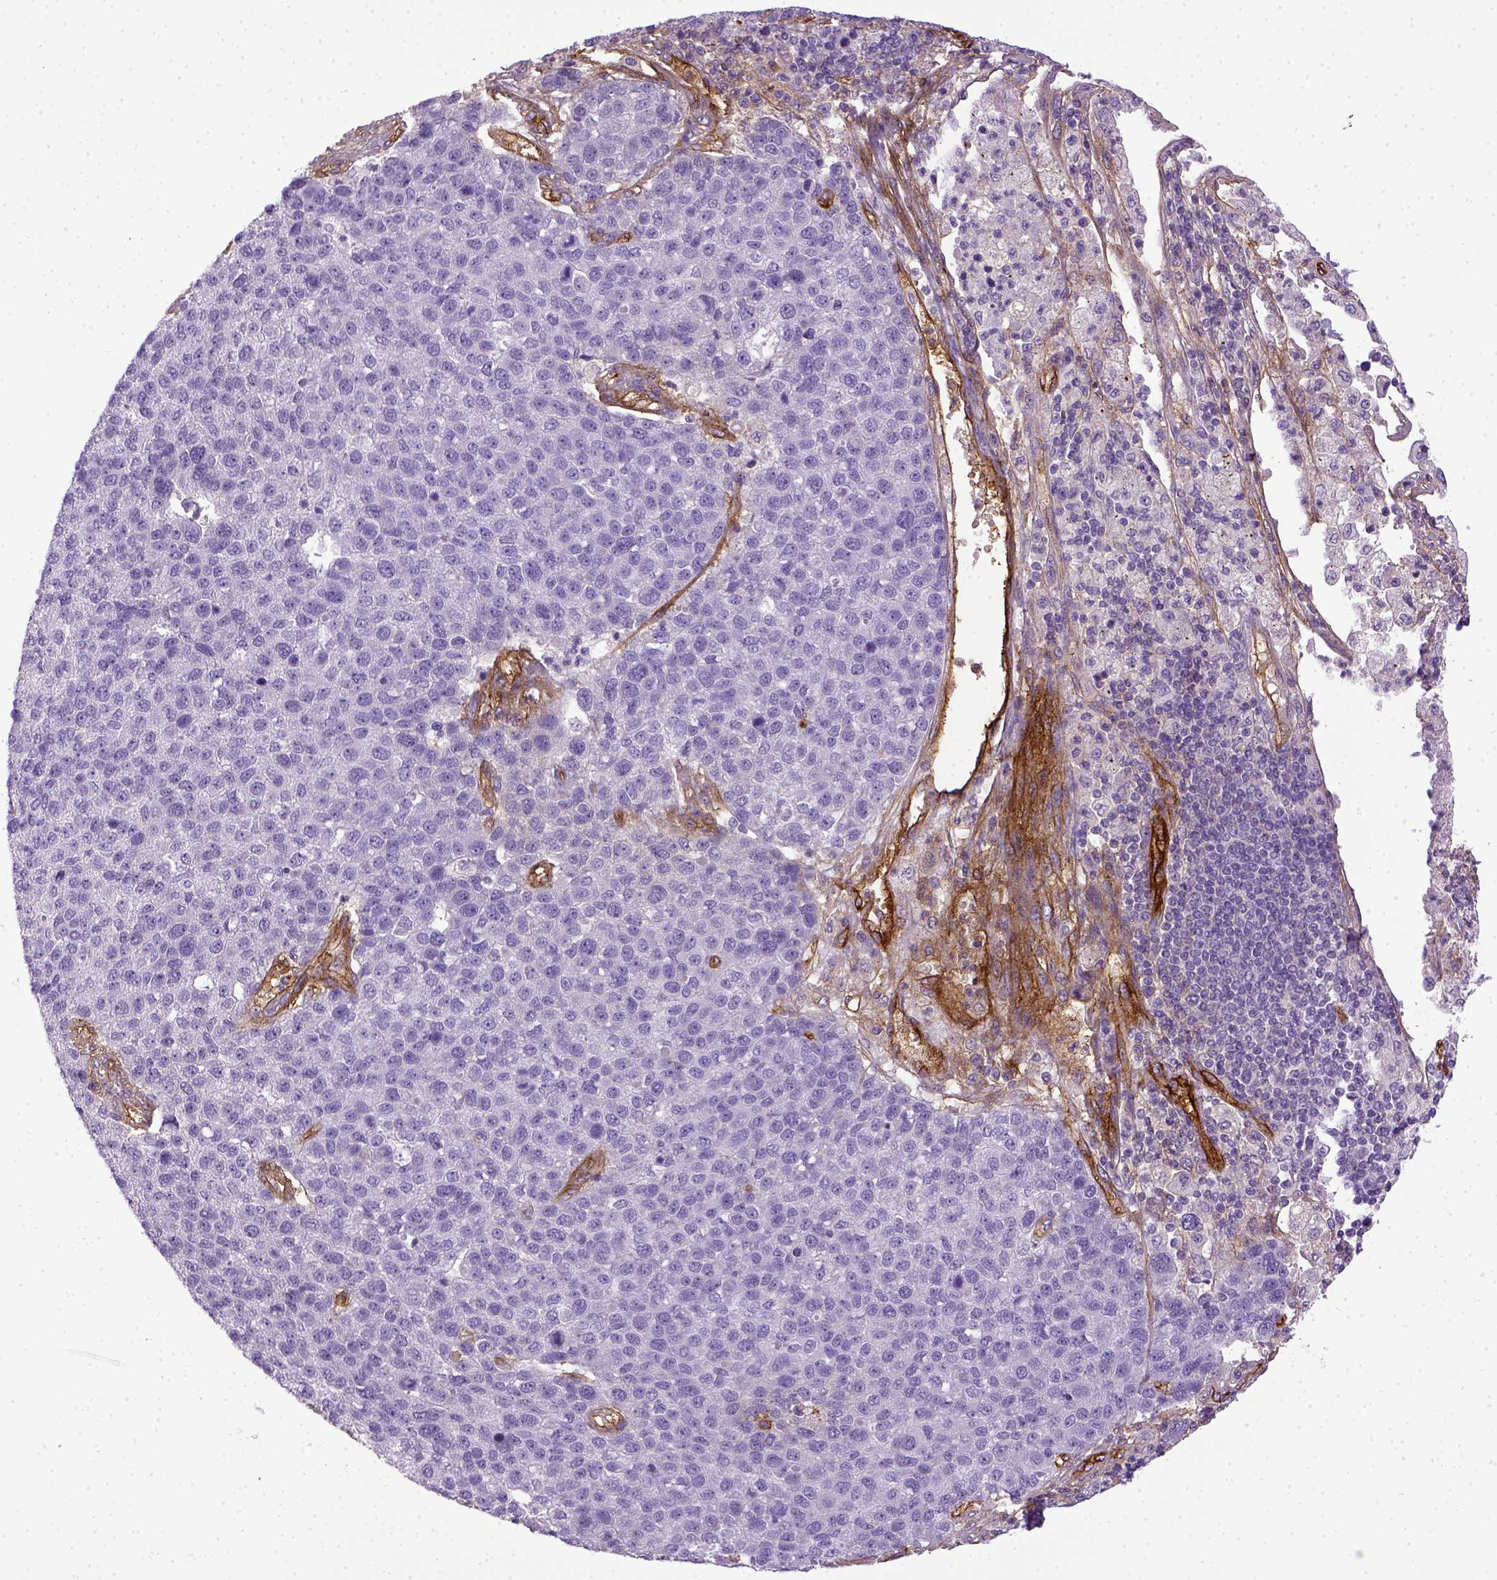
{"staining": {"intensity": "negative", "quantity": "none", "location": "none"}, "tissue": "pancreatic cancer", "cell_type": "Tumor cells", "image_type": "cancer", "snomed": [{"axis": "morphology", "description": "Adenocarcinoma, NOS"}, {"axis": "topography", "description": "Pancreas"}], "caption": "A micrograph of human adenocarcinoma (pancreatic) is negative for staining in tumor cells.", "gene": "ENG", "patient": {"sex": "female", "age": 61}}